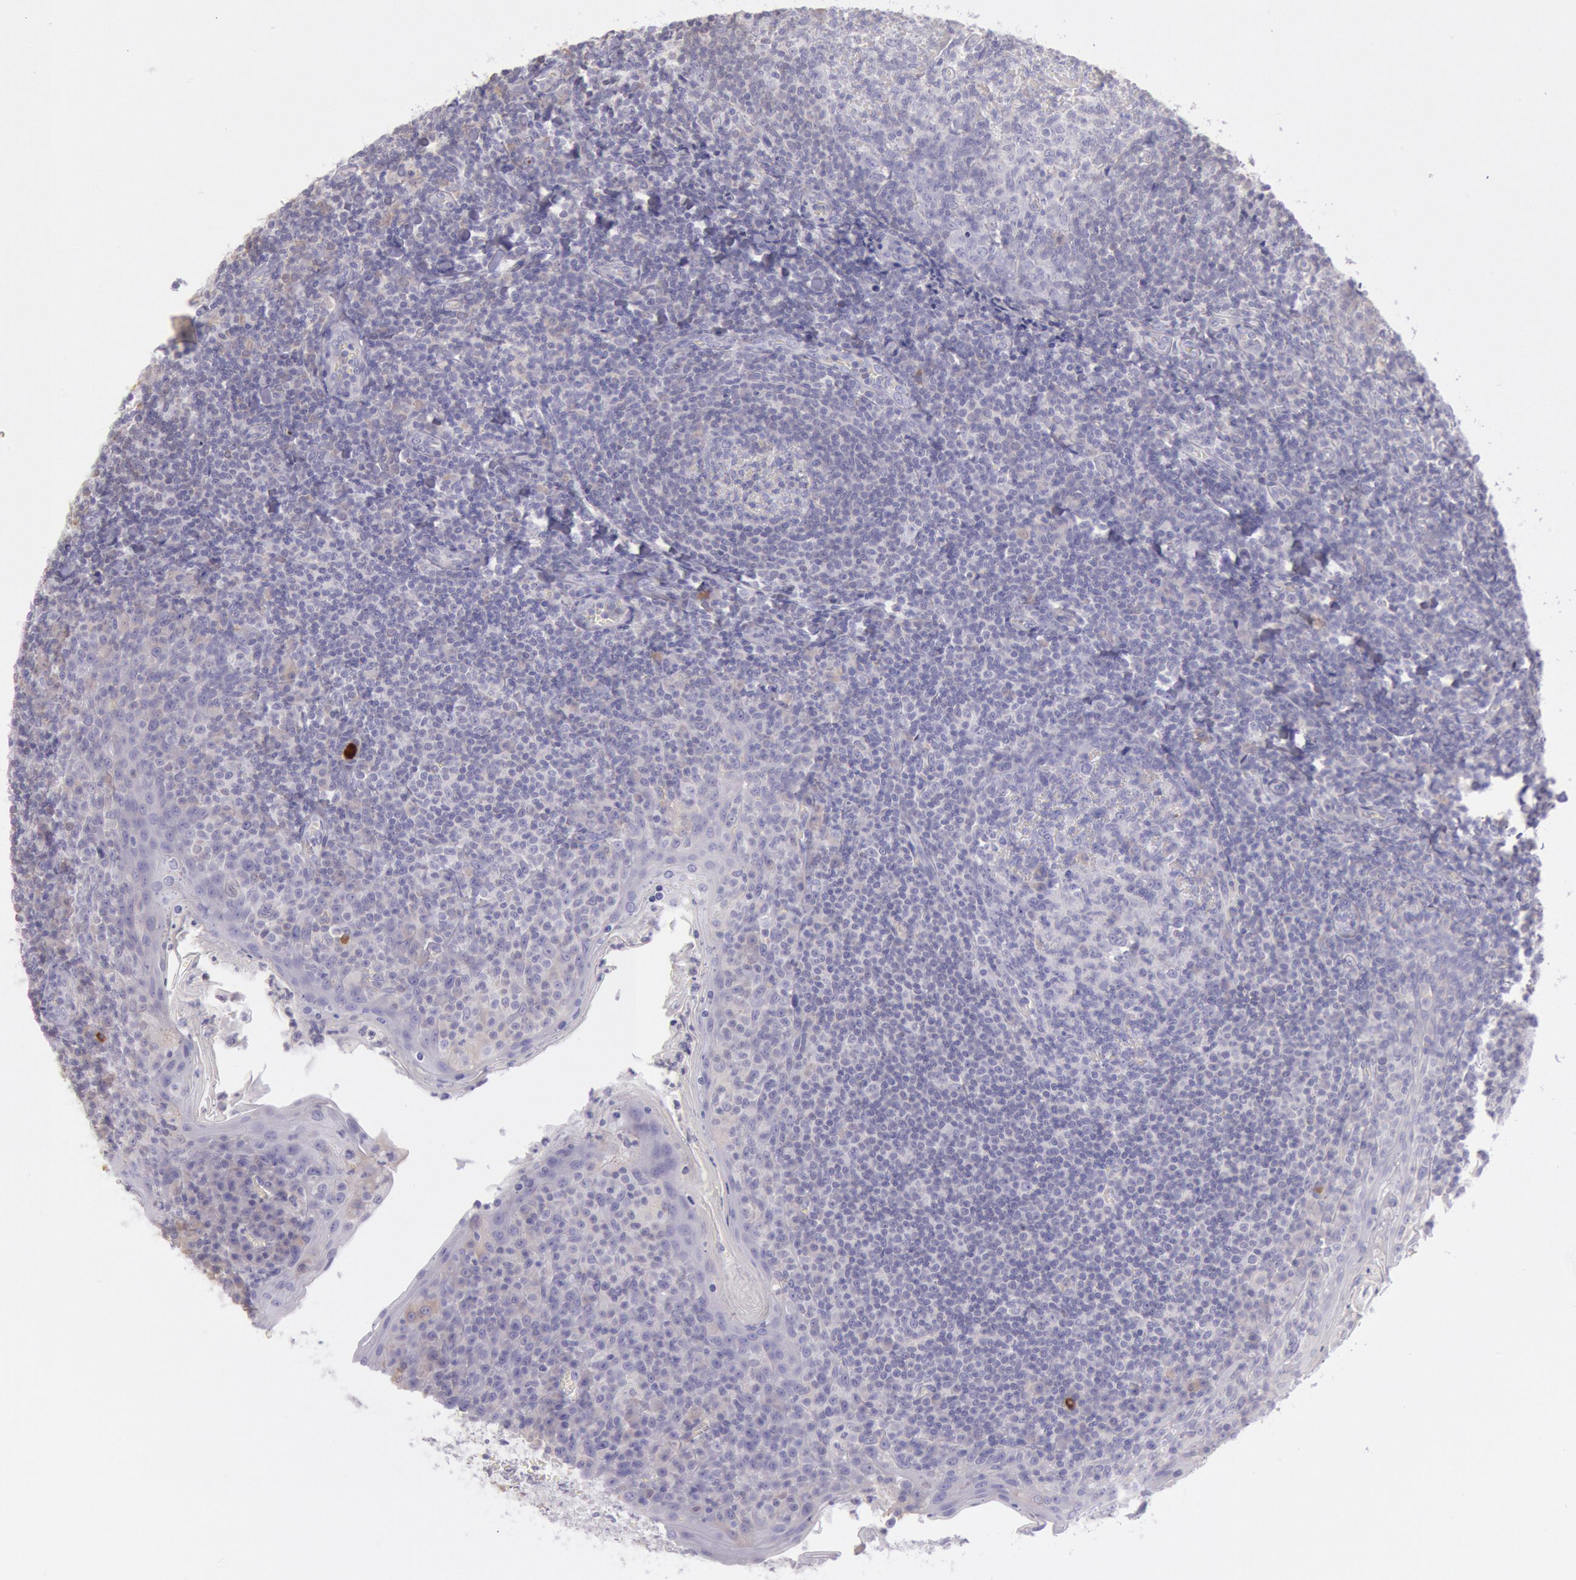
{"staining": {"intensity": "negative", "quantity": "none", "location": "none"}, "tissue": "tonsil", "cell_type": "Germinal center cells", "image_type": "normal", "snomed": [{"axis": "morphology", "description": "Normal tissue, NOS"}, {"axis": "topography", "description": "Tonsil"}], "caption": "The image reveals no significant expression in germinal center cells of tonsil.", "gene": "MYH1", "patient": {"sex": "male", "age": 31}}